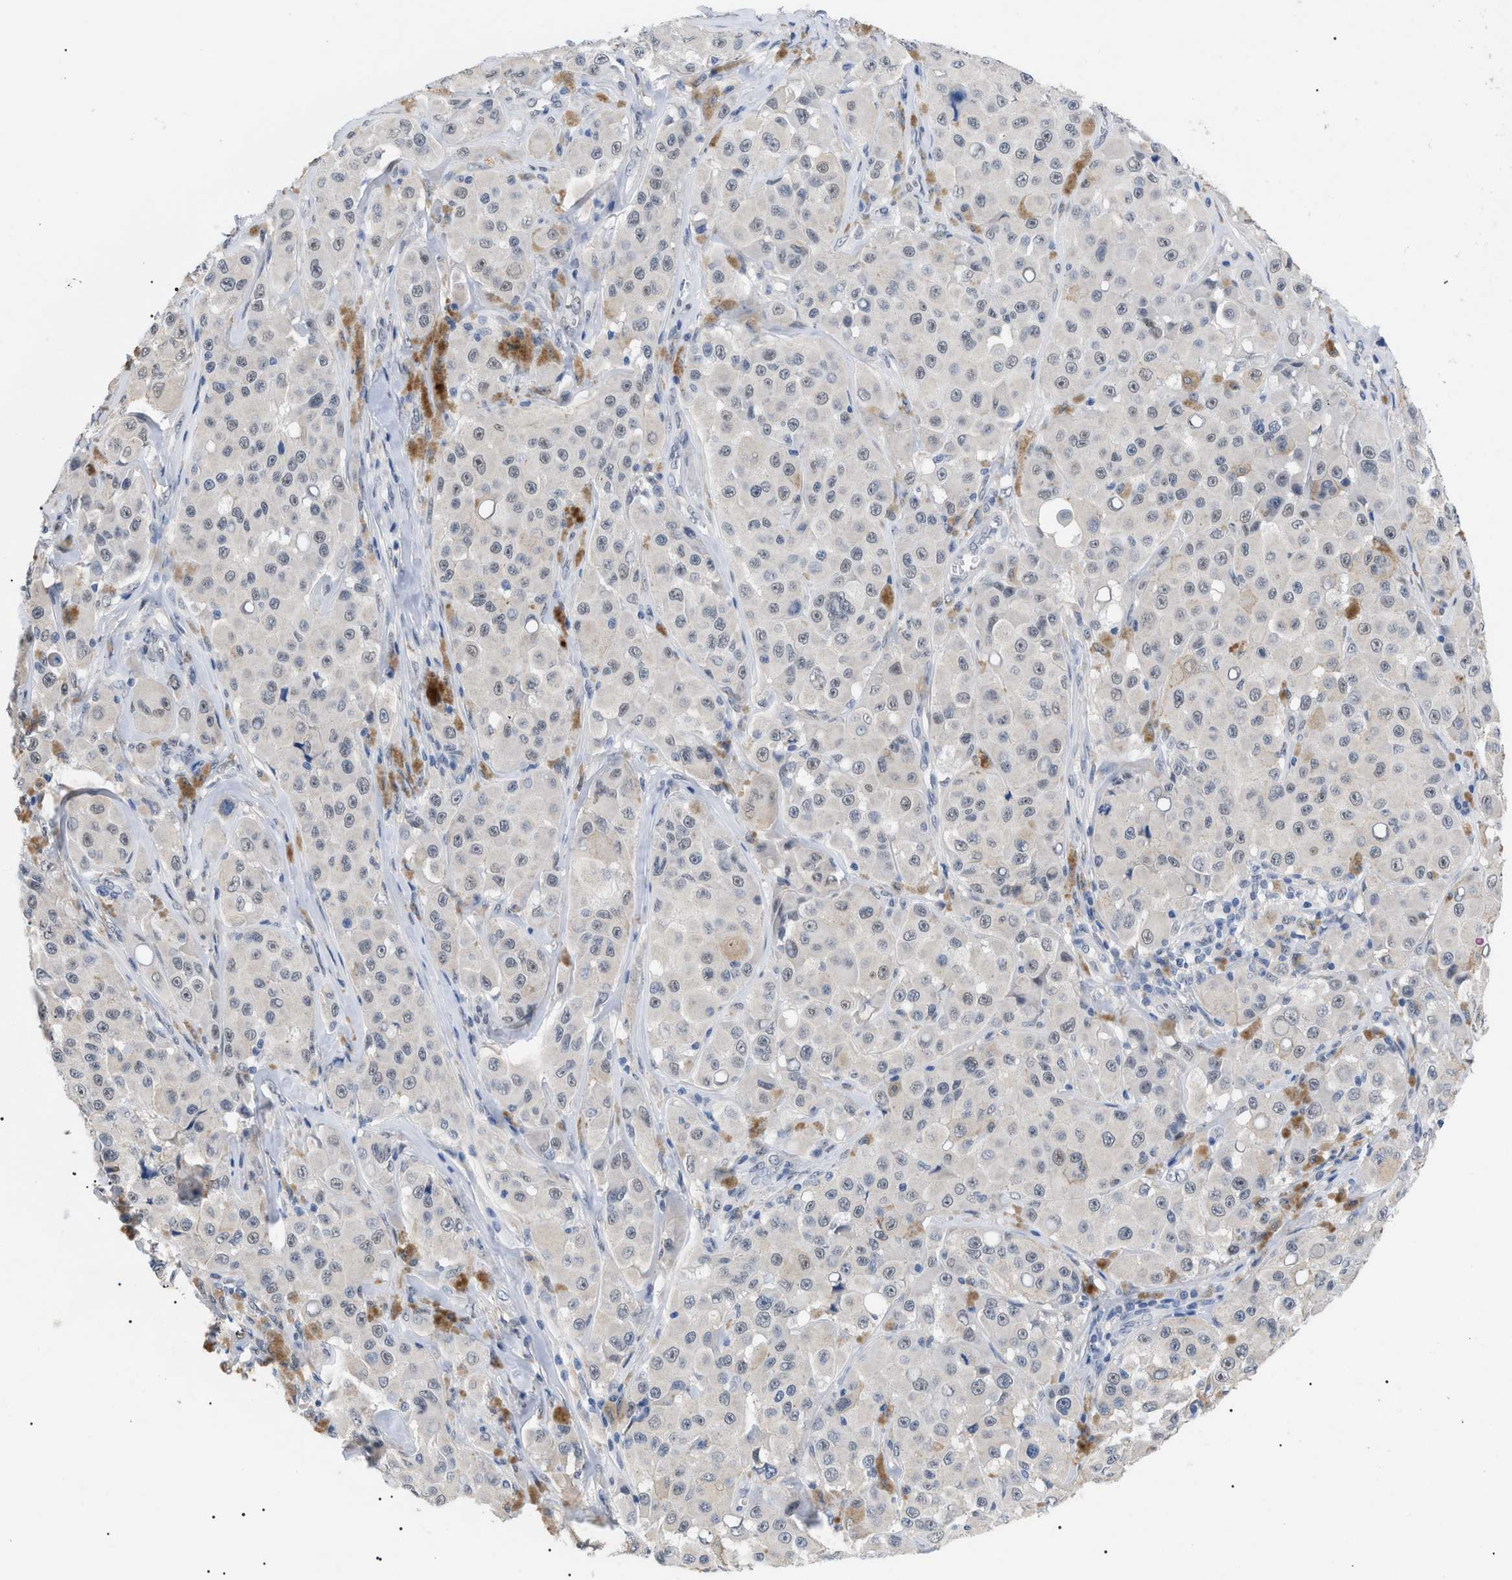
{"staining": {"intensity": "negative", "quantity": "none", "location": "none"}, "tissue": "melanoma", "cell_type": "Tumor cells", "image_type": "cancer", "snomed": [{"axis": "morphology", "description": "Malignant melanoma, NOS"}, {"axis": "topography", "description": "Skin"}], "caption": "High power microscopy image of an immunohistochemistry image of malignant melanoma, revealing no significant staining in tumor cells.", "gene": "PRRT2", "patient": {"sex": "male", "age": 84}}